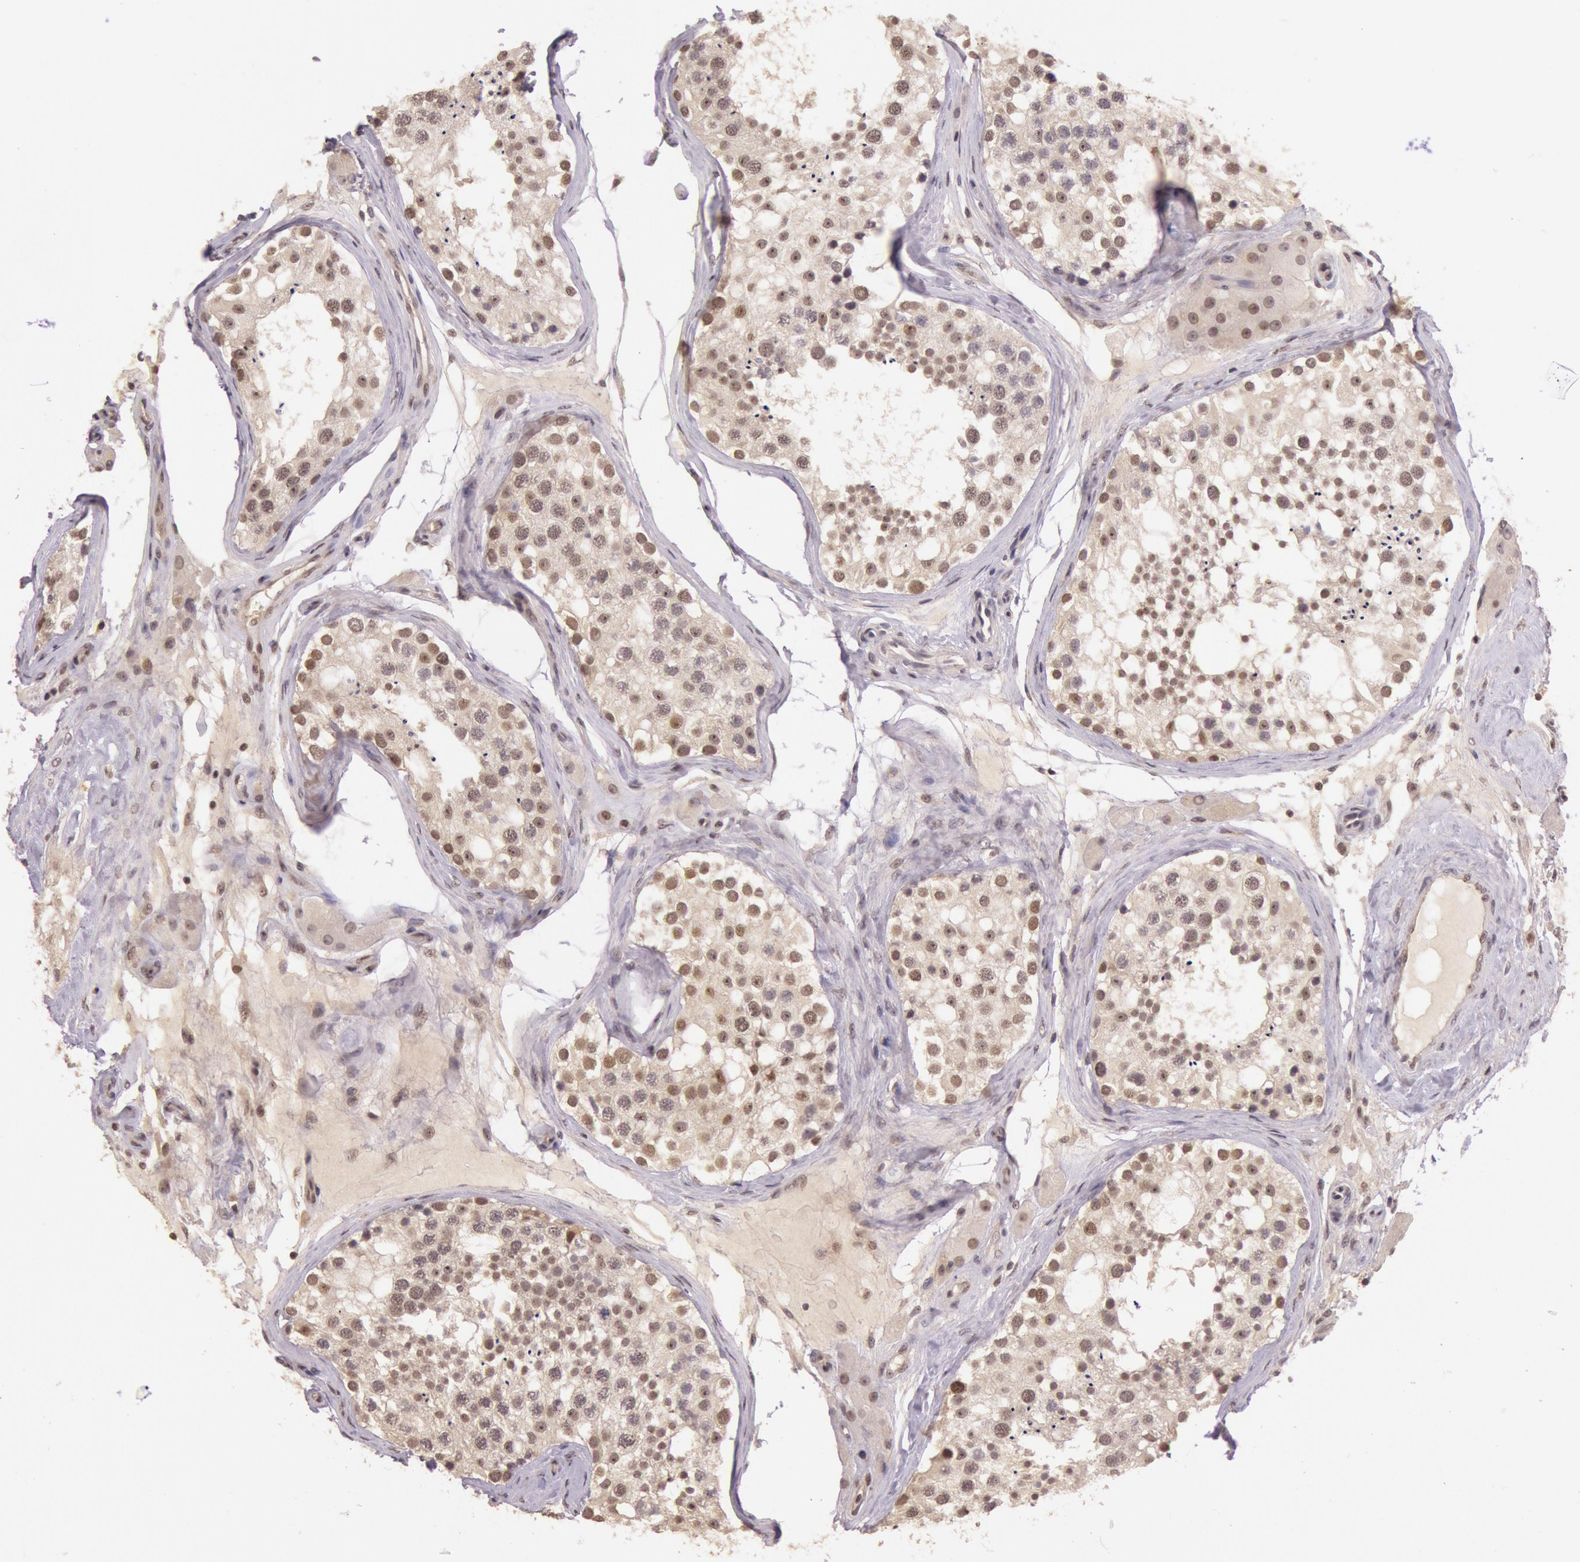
{"staining": {"intensity": "moderate", "quantity": ">75%", "location": "nuclear"}, "tissue": "testis", "cell_type": "Cells in seminiferous ducts", "image_type": "normal", "snomed": [{"axis": "morphology", "description": "Normal tissue, NOS"}, {"axis": "topography", "description": "Testis"}], "caption": "An IHC histopathology image of normal tissue is shown. Protein staining in brown labels moderate nuclear positivity in testis within cells in seminiferous ducts.", "gene": "RTL10", "patient": {"sex": "male", "age": 68}}